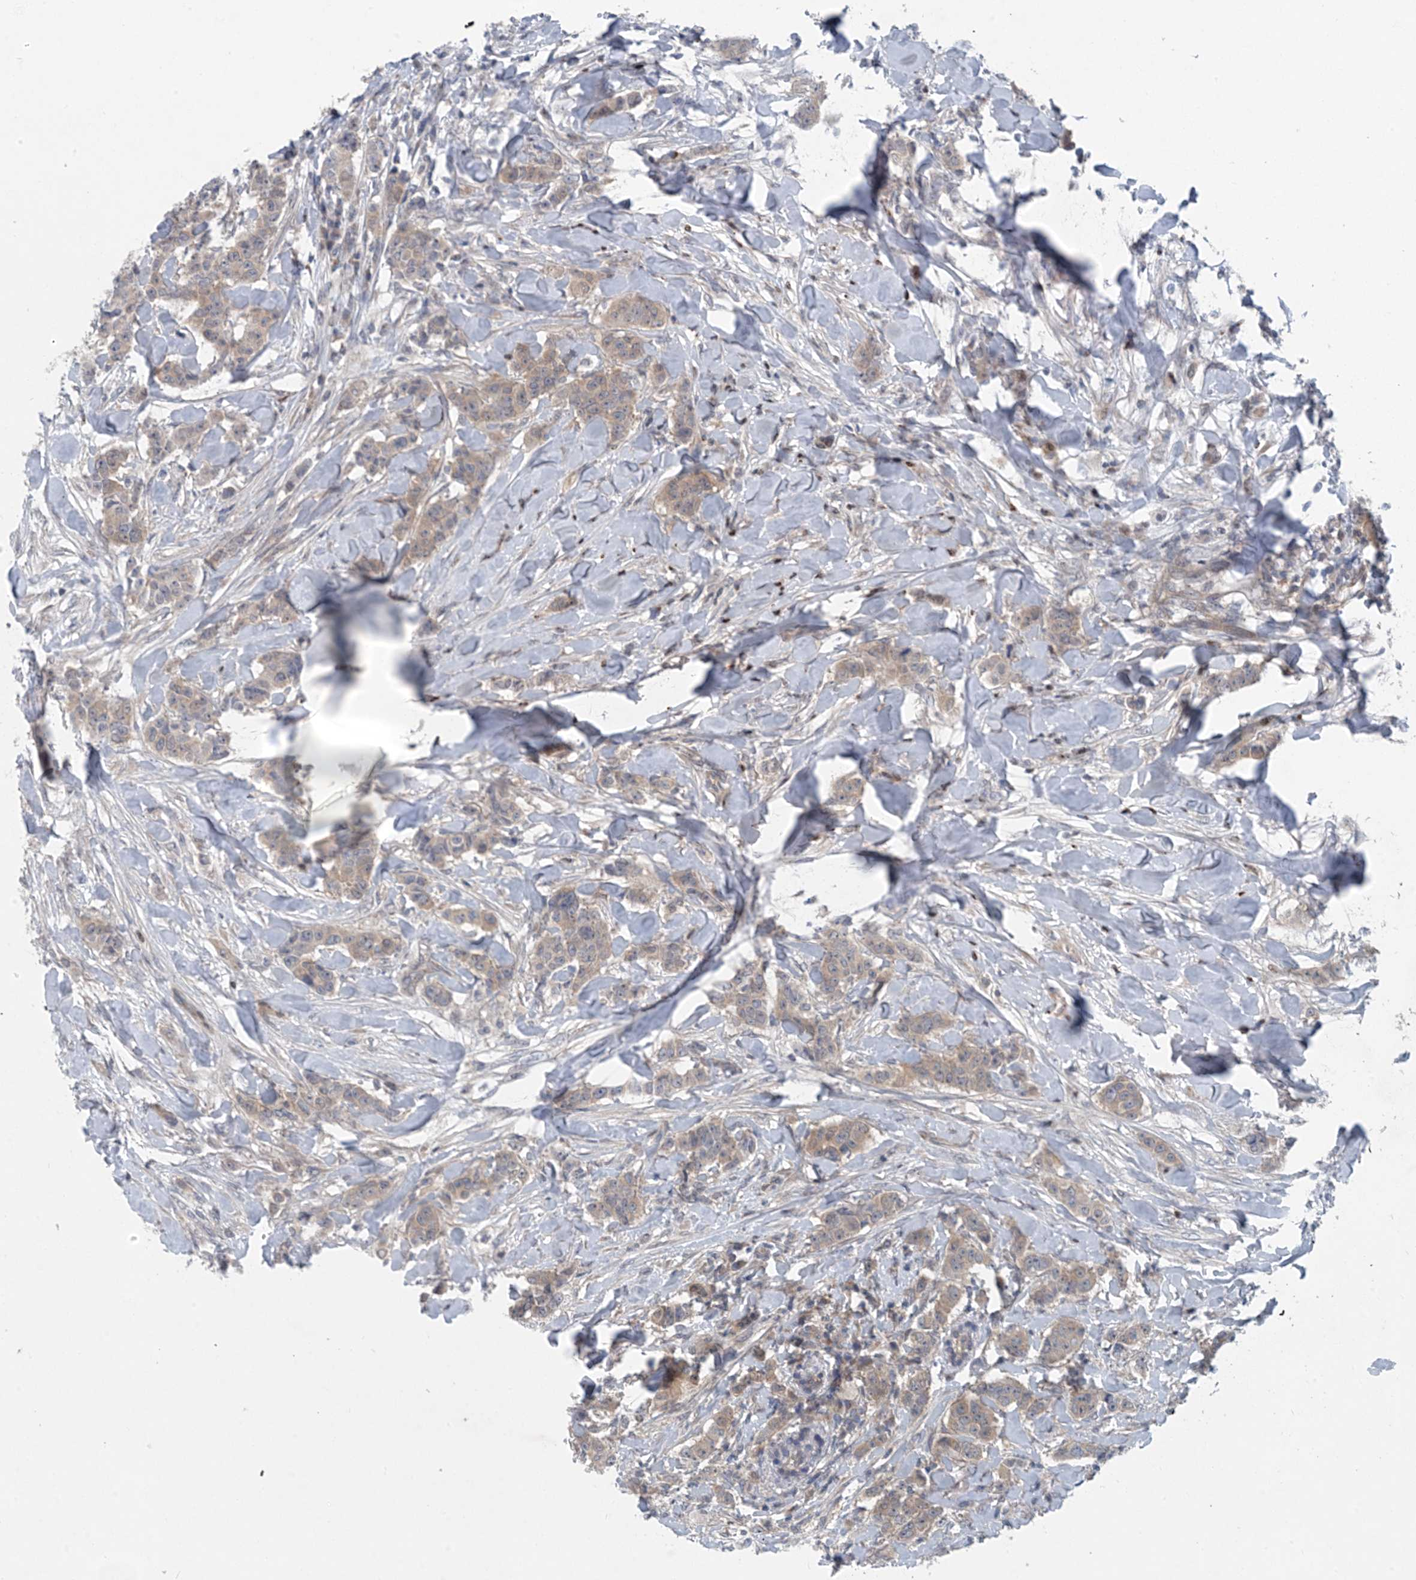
{"staining": {"intensity": "weak", "quantity": "25%-75%", "location": "cytoplasmic/membranous"}, "tissue": "breast cancer", "cell_type": "Tumor cells", "image_type": "cancer", "snomed": [{"axis": "morphology", "description": "Duct carcinoma"}, {"axis": "topography", "description": "Breast"}], "caption": "Immunohistochemistry micrograph of neoplastic tissue: breast cancer (infiltrating ductal carcinoma) stained using immunohistochemistry shows low levels of weak protein expression localized specifically in the cytoplasmic/membranous of tumor cells, appearing as a cytoplasmic/membranous brown color.", "gene": "HIKESHI", "patient": {"sex": "female", "age": 40}}